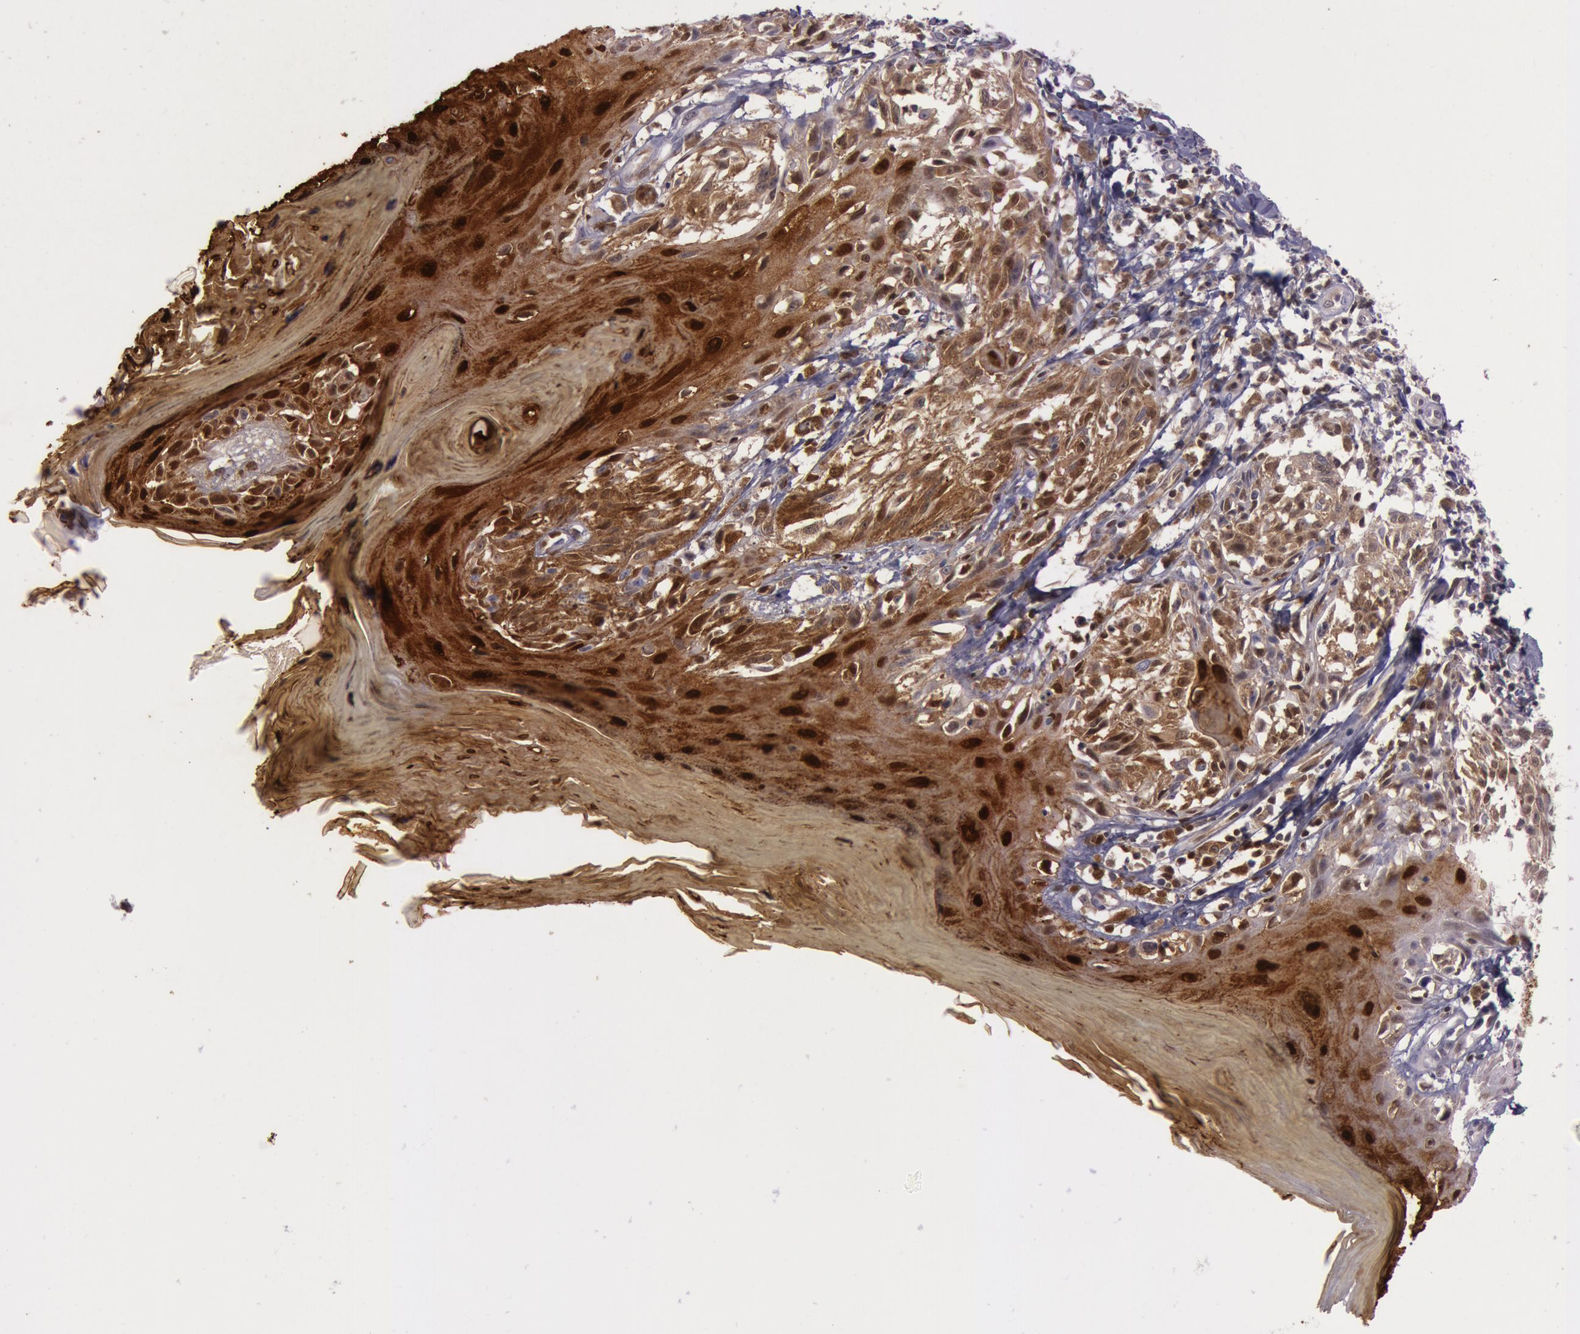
{"staining": {"intensity": "negative", "quantity": "none", "location": "none"}, "tissue": "melanoma", "cell_type": "Tumor cells", "image_type": "cancer", "snomed": [{"axis": "morphology", "description": "Malignant melanoma, NOS"}, {"axis": "topography", "description": "Skin"}], "caption": "Melanoma was stained to show a protein in brown. There is no significant expression in tumor cells.", "gene": "S100A7", "patient": {"sex": "female", "age": 77}}